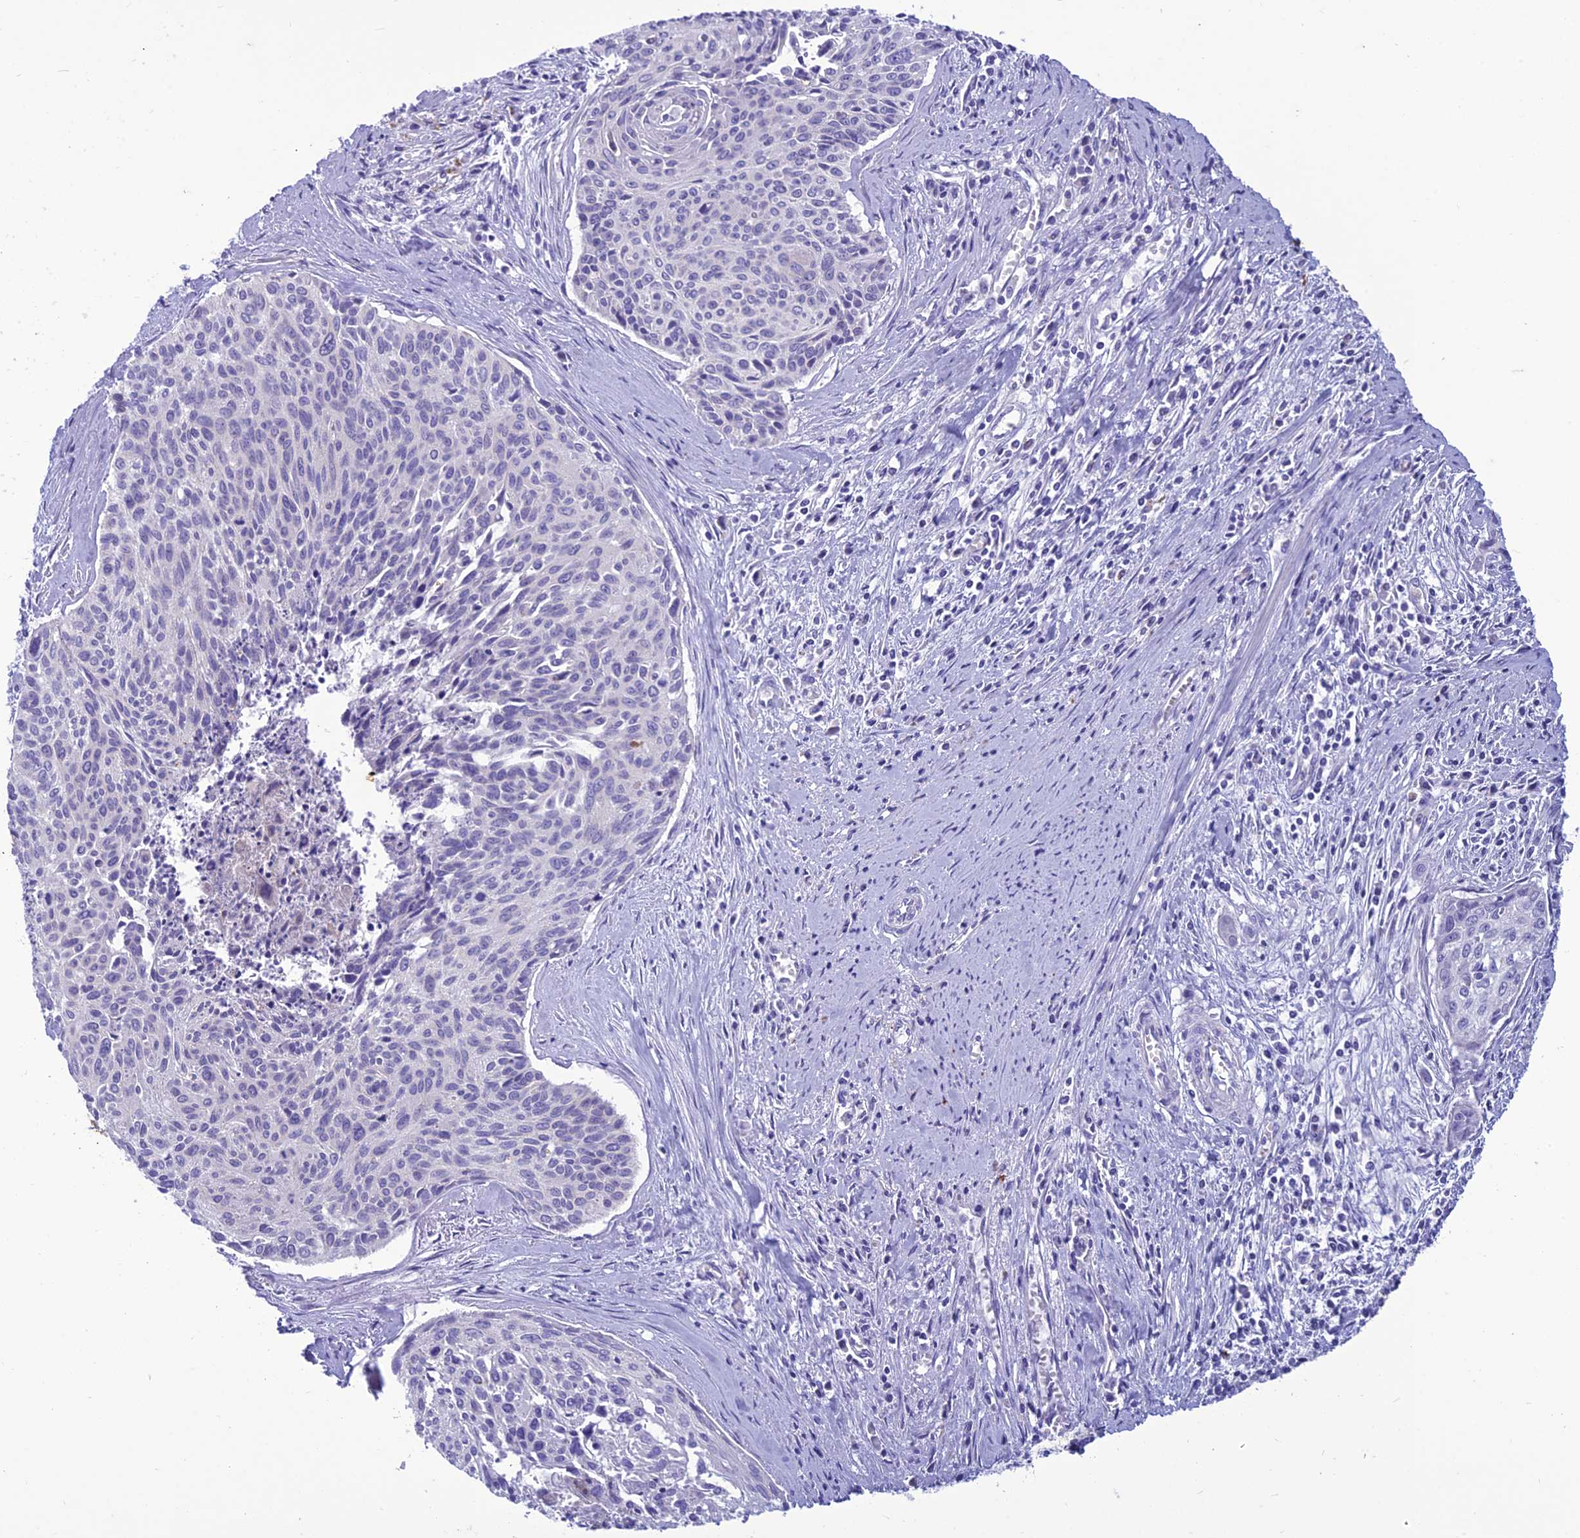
{"staining": {"intensity": "negative", "quantity": "none", "location": "none"}, "tissue": "cervical cancer", "cell_type": "Tumor cells", "image_type": "cancer", "snomed": [{"axis": "morphology", "description": "Squamous cell carcinoma, NOS"}, {"axis": "topography", "description": "Cervix"}], "caption": "IHC image of cervical cancer (squamous cell carcinoma) stained for a protein (brown), which demonstrates no positivity in tumor cells.", "gene": "IFT172", "patient": {"sex": "female", "age": 55}}